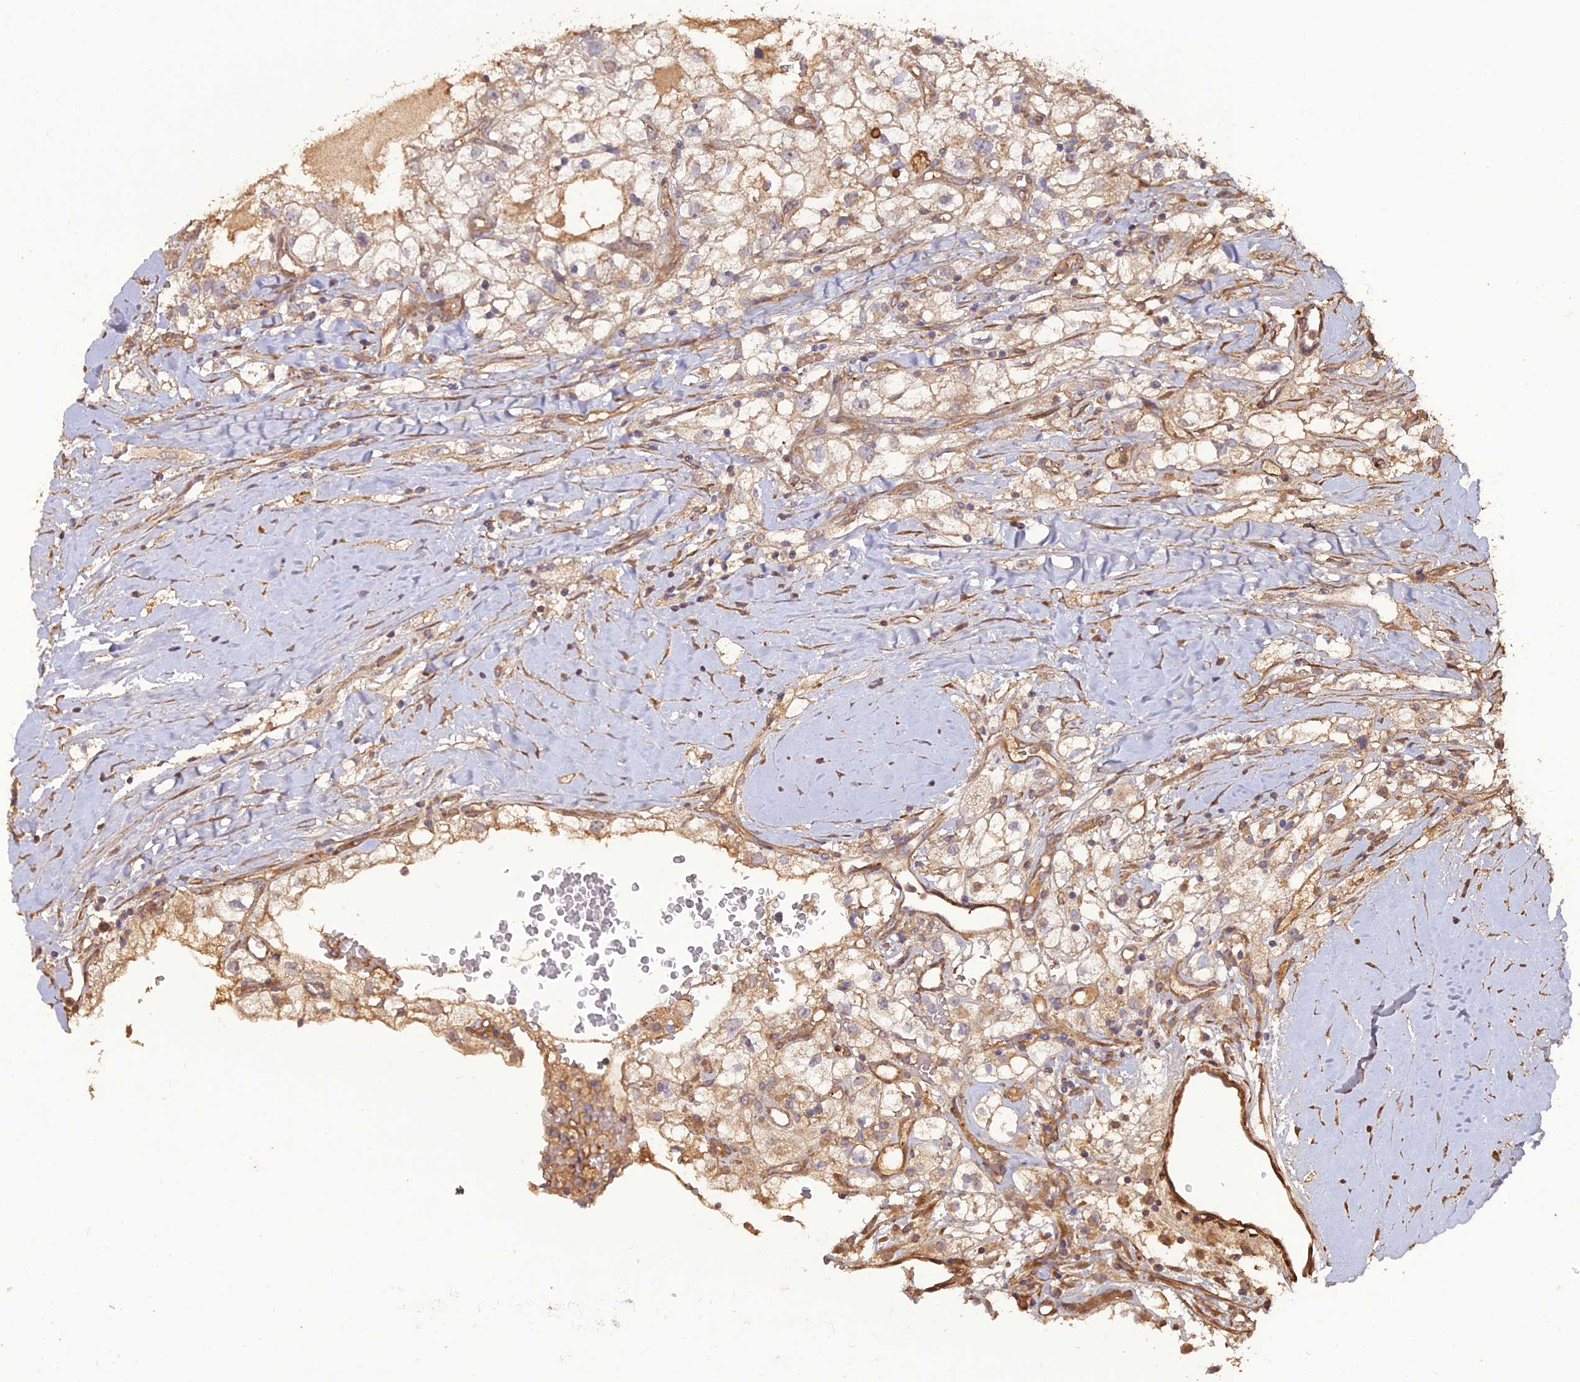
{"staining": {"intensity": "weak", "quantity": "25%-75%", "location": "cytoplasmic/membranous"}, "tissue": "renal cancer", "cell_type": "Tumor cells", "image_type": "cancer", "snomed": [{"axis": "morphology", "description": "Adenocarcinoma, NOS"}, {"axis": "topography", "description": "Kidney"}], "caption": "Renal cancer was stained to show a protein in brown. There is low levels of weak cytoplasmic/membranous staining in about 25%-75% of tumor cells.", "gene": "ATP6V0A2", "patient": {"sex": "male", "age": 59}}